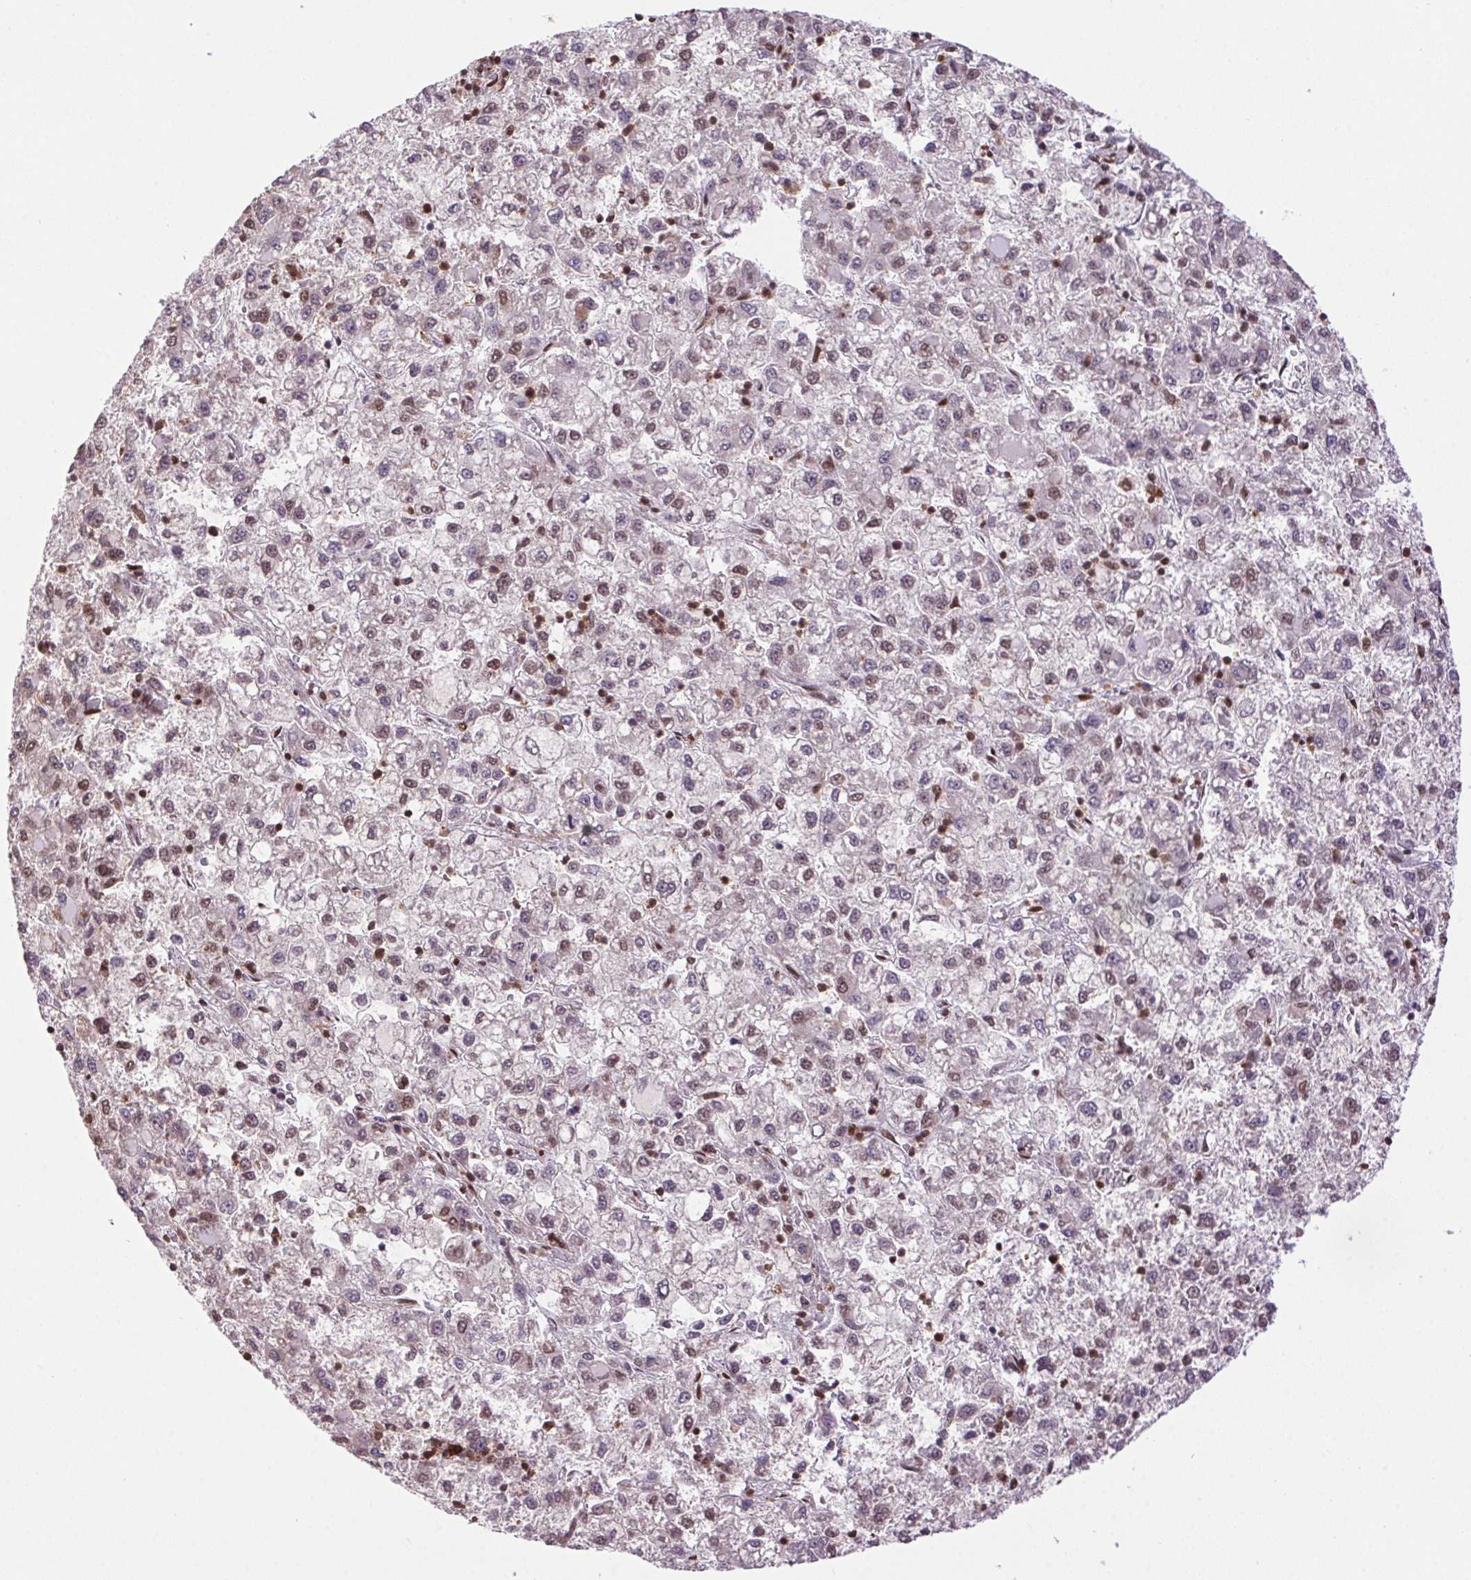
{"staining": {"intensity": "weak", "quantity": "<25%", "location": "nuclear"}, "tissue": "liver cancer", "cell_type": "Tumor cells", "image_type": "cancer", "snomed": [{"axis": "morphology", "description": "Carcinoma, Hepatocellular, NOS"}, {"axis": "topography", "description": "Liver"}], "caption": "This is an immunohistochemistry (IHC) image of human liver cancer. There is no positivity in tumor cells.", "gene": "ZNF207", "patient": {"sex": "male", "age": 40}}